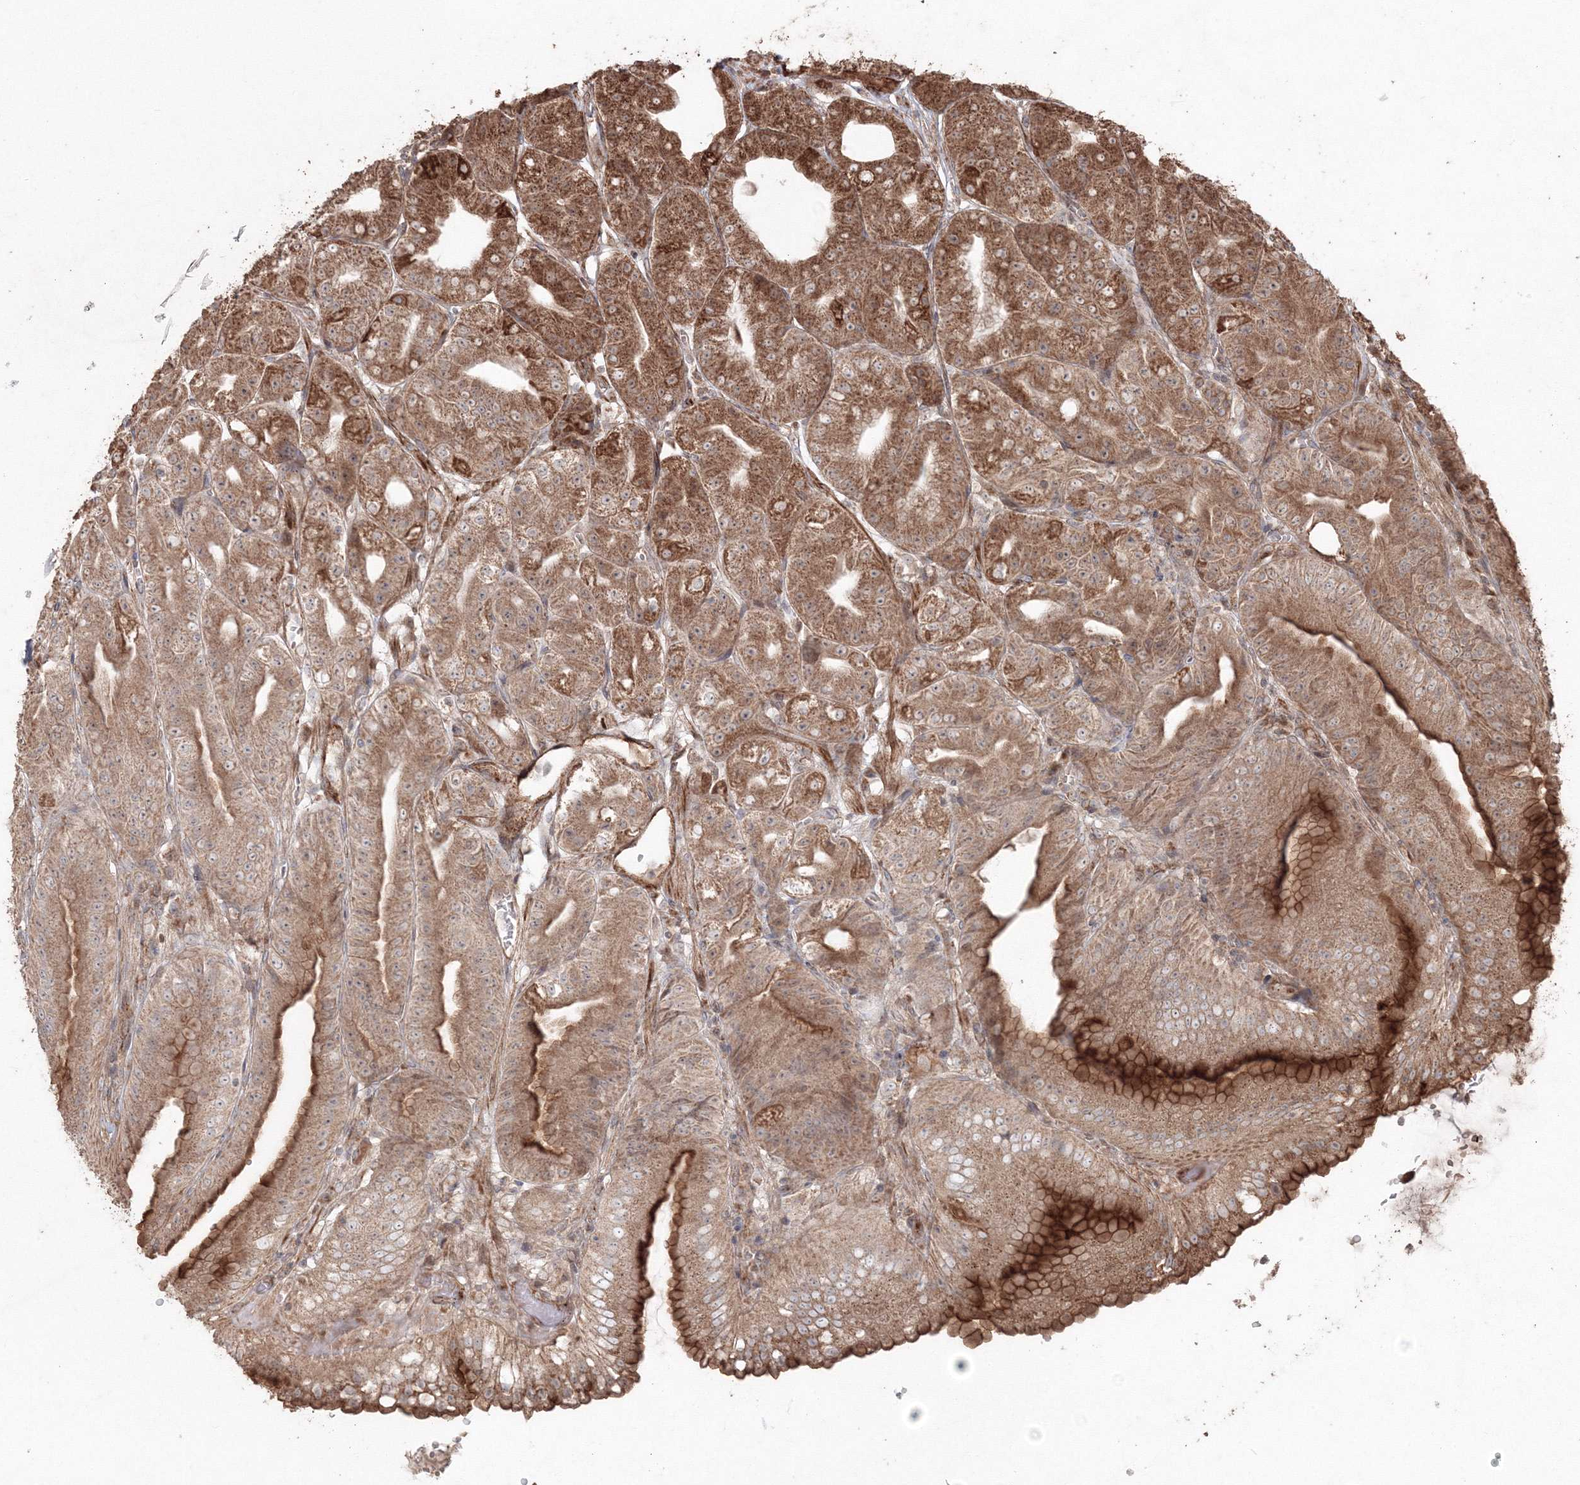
{"staining": {"intensity": "strong", "quantity": ">75%", "location": "cytoplasmic/membranous"}, "tissue": "stomach", "cell_type": "Glandular cells", "image_type": "normal", "snomed": [{"axis": "morphology", "description": "Normal tissue, NOS"}, {"axis": "topography", "description": "Stomach, upper"}, {"axis": "topography", "description": "Stomach, lower"}], "caption": "Immunohistochemistry of normal human stomach shows high levels of strong cytoplasmic/membranous expression in about >75% of glandular cells. Using DAB (3,3'-diaminobenzidine) (brown) and hematoxylin (blue) stains, captured at high magnification using brightfield microscopy.", "gene": "ANAPC16", "patient": {"sex": "male", "age": 71}}